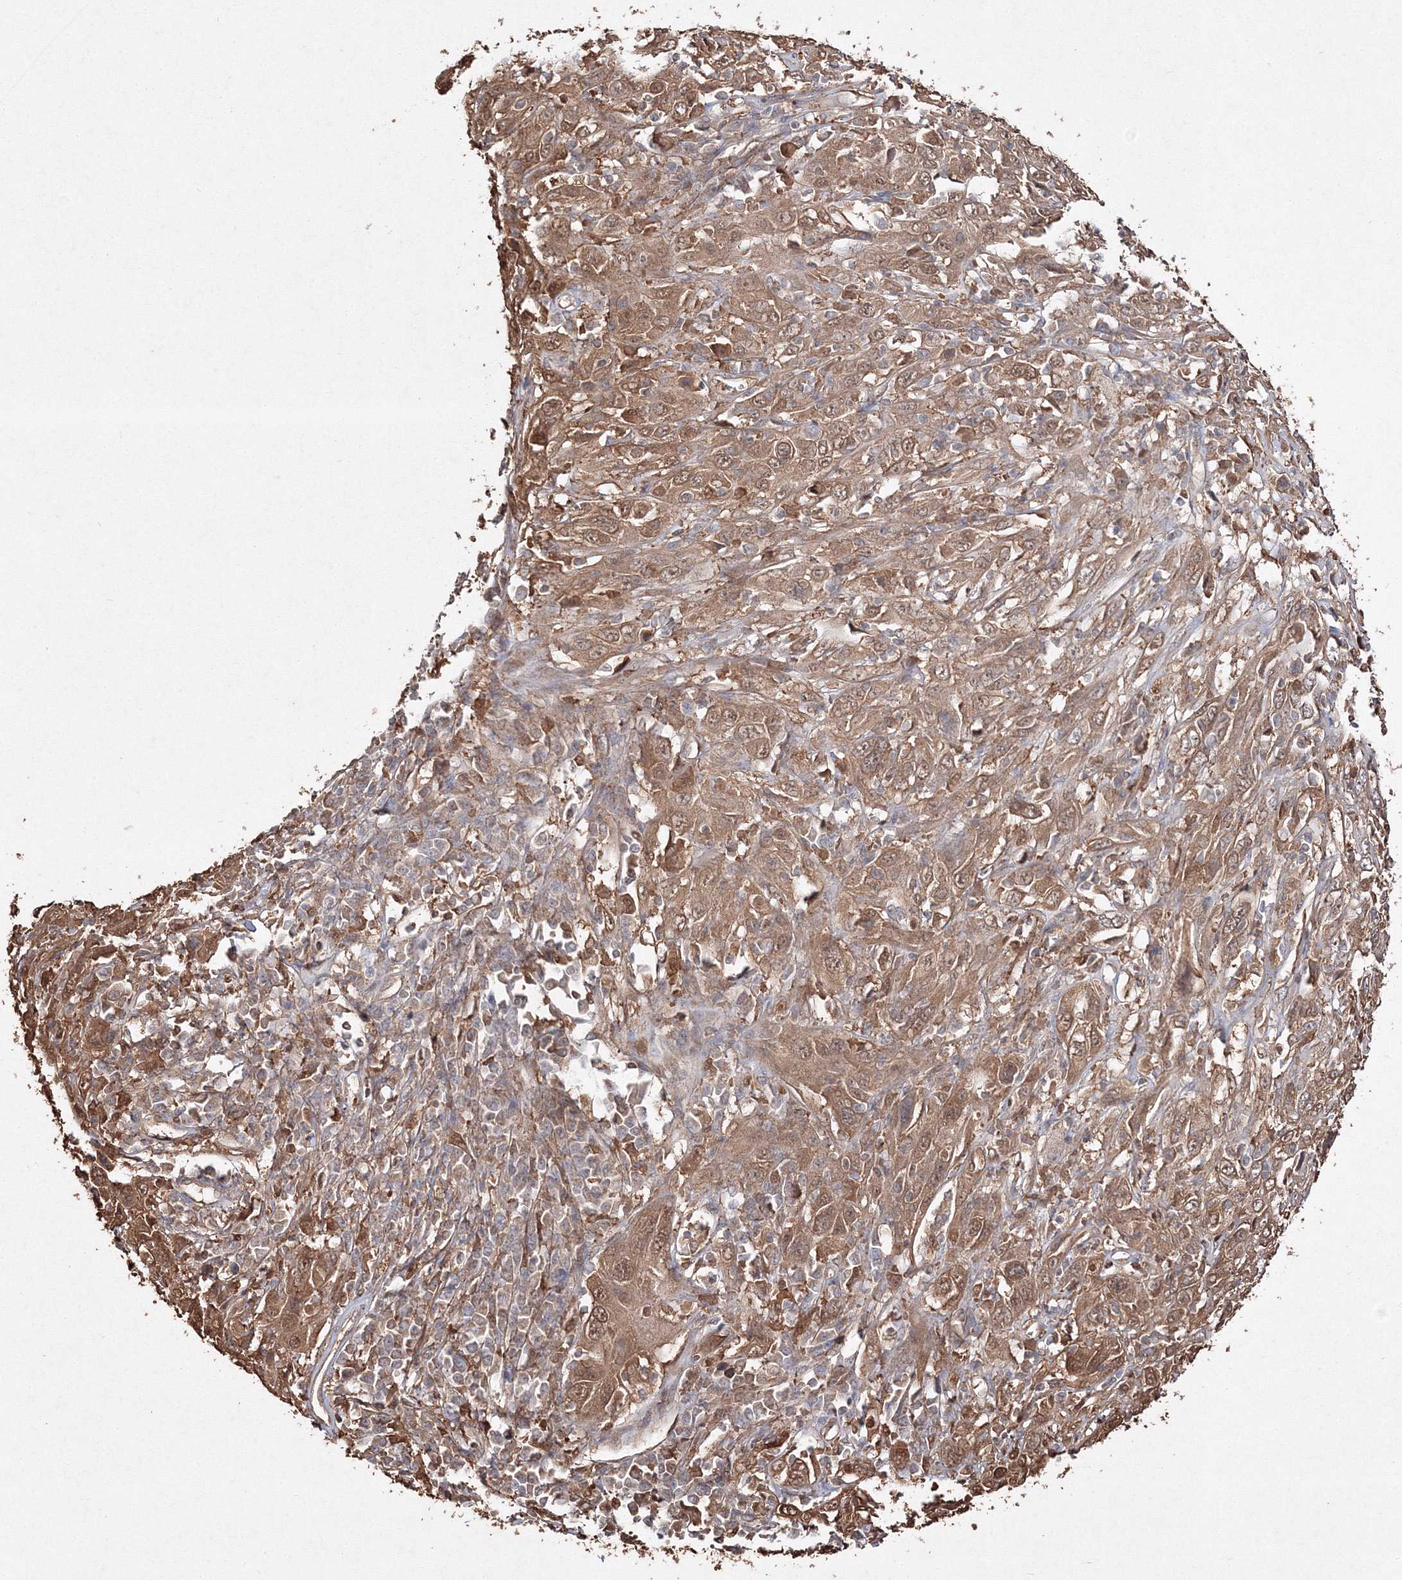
{"staining": {"intensity": "moderate", "quantity": ">75%", "location": "cytoplasmic/membranous,nuclear"}, "tissue": "cervical cancer", "cell_type": "Tumor cells", "image_type": "cancer", "snomed": [{"axis": "morphology", "description": "Squamous cell carcinoma, NOS"}, {"axis": "topography", "description": "Cervix"}], "caption": "Tumor cells demonstrate medium levels of moderate cytoplasmic/membranous and nuclear expression in about >75% of cells in human cervical squamous cell carcinoma.", "gene": "S100A11", "patient": {"sex": "female", "age": 46}}